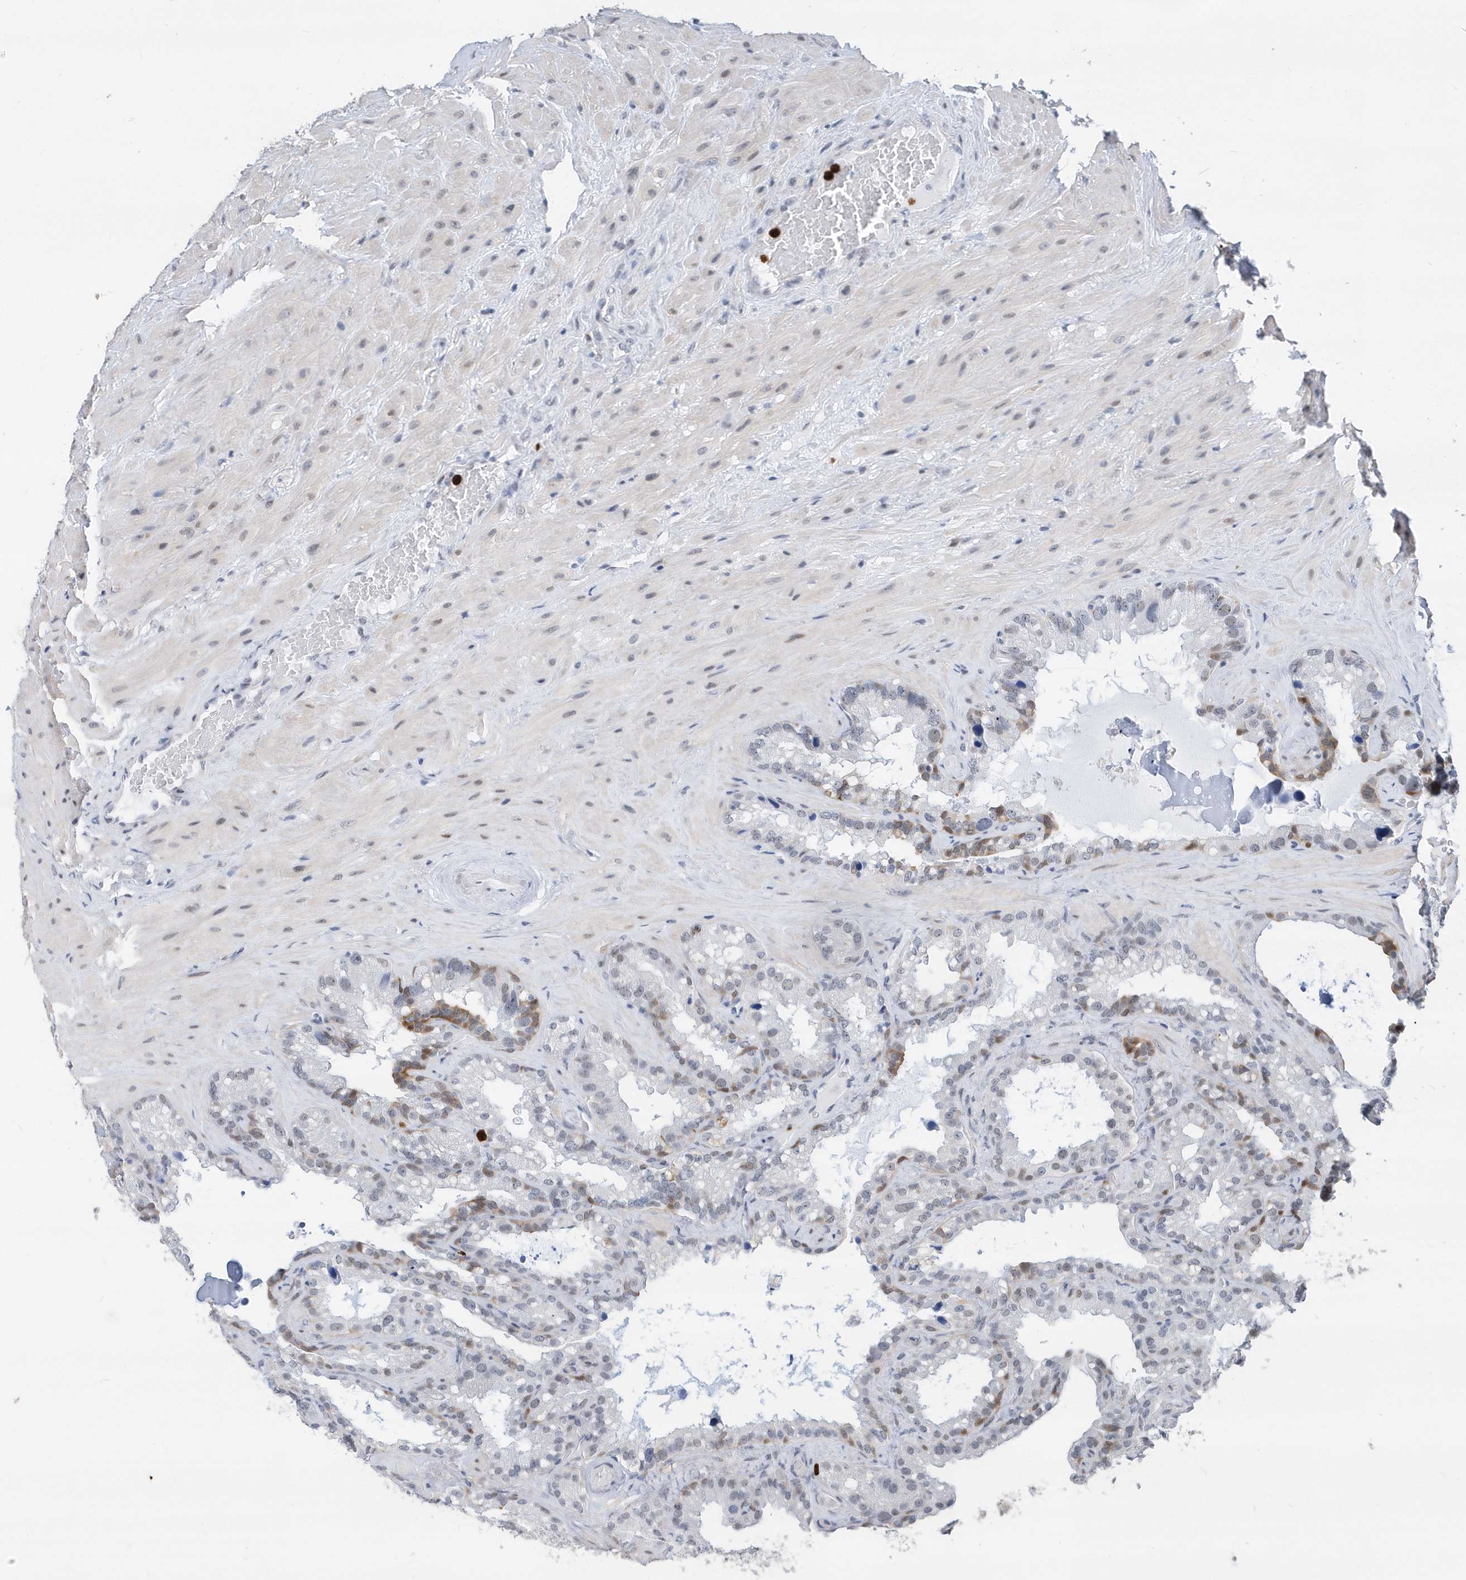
{"staining": {"intensity": "moderate", "quantity": "<25%", "location": "nuclear"}, "tissue": "seminal vesicle", "cell_type": "Glandular cells", "image_type": "normal", "snomed": [{"axis": "morphology", "description": "Normal tissue, NOS"}, {"axis": "topography", "description": "Prostate"}, {"axis": "topography", "description": "Seminal veicle"}], "caption": "The image reveals staining of normal seminal vesicle, revealing moderate nuclear protein positivity (brown color) within glandular cells.", "gene": "RPP30", "patient": {"sex": "male", "age": 68}}